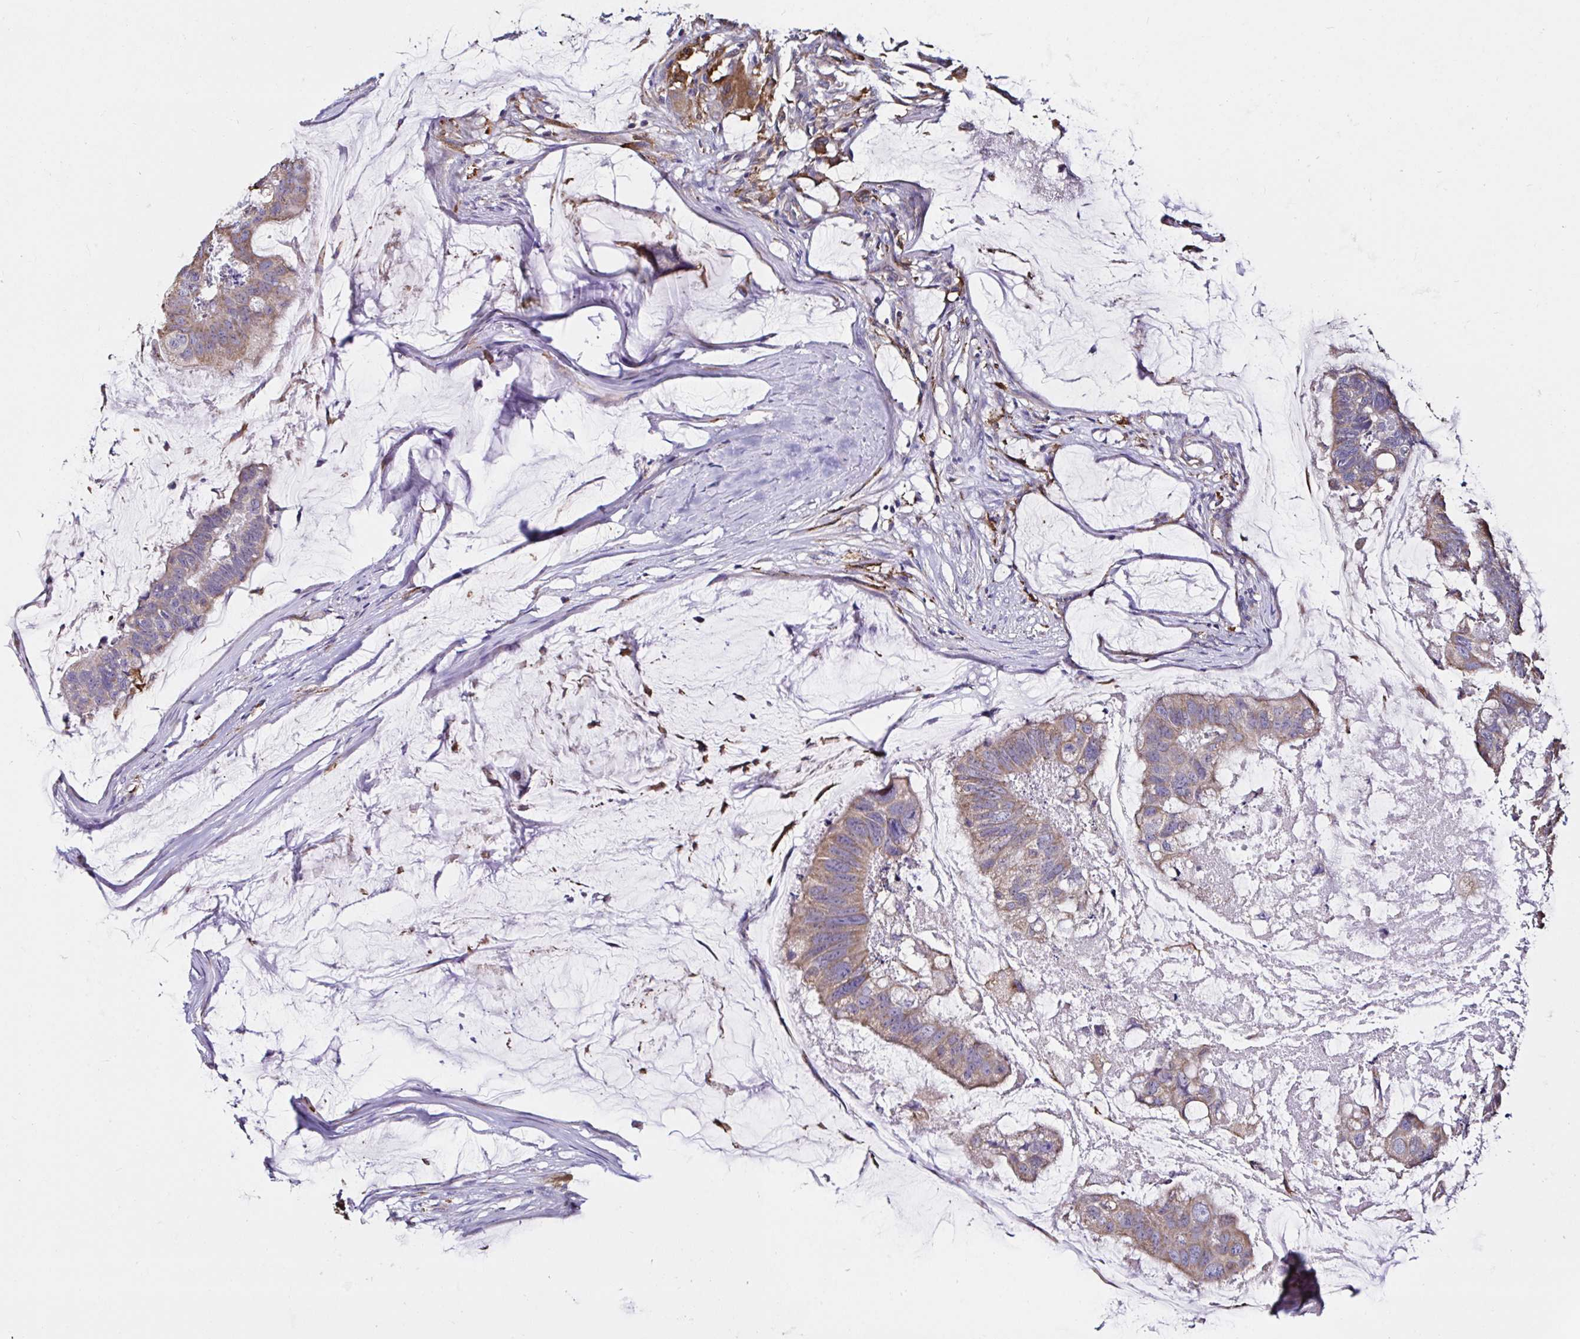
{"staining": {"intensity": "moderate", "quantity": ">75%", "location": "cytoplasmic/membranous"}, "tissue": "colorectal cancer", "cell_type": "Tumor cells", "image_type": "cancer", "snomed": [{"axis": "morphology", "description": "Adenocarcinoma, NOS"}, {"axis": "topography", "description": "Colon"}], "caption": "Colorectal cancer stained with a protein marker displays moderate staining in tumor cells.", "gene": "MSR1", "patient": {"sex": "male", "age": 62}}